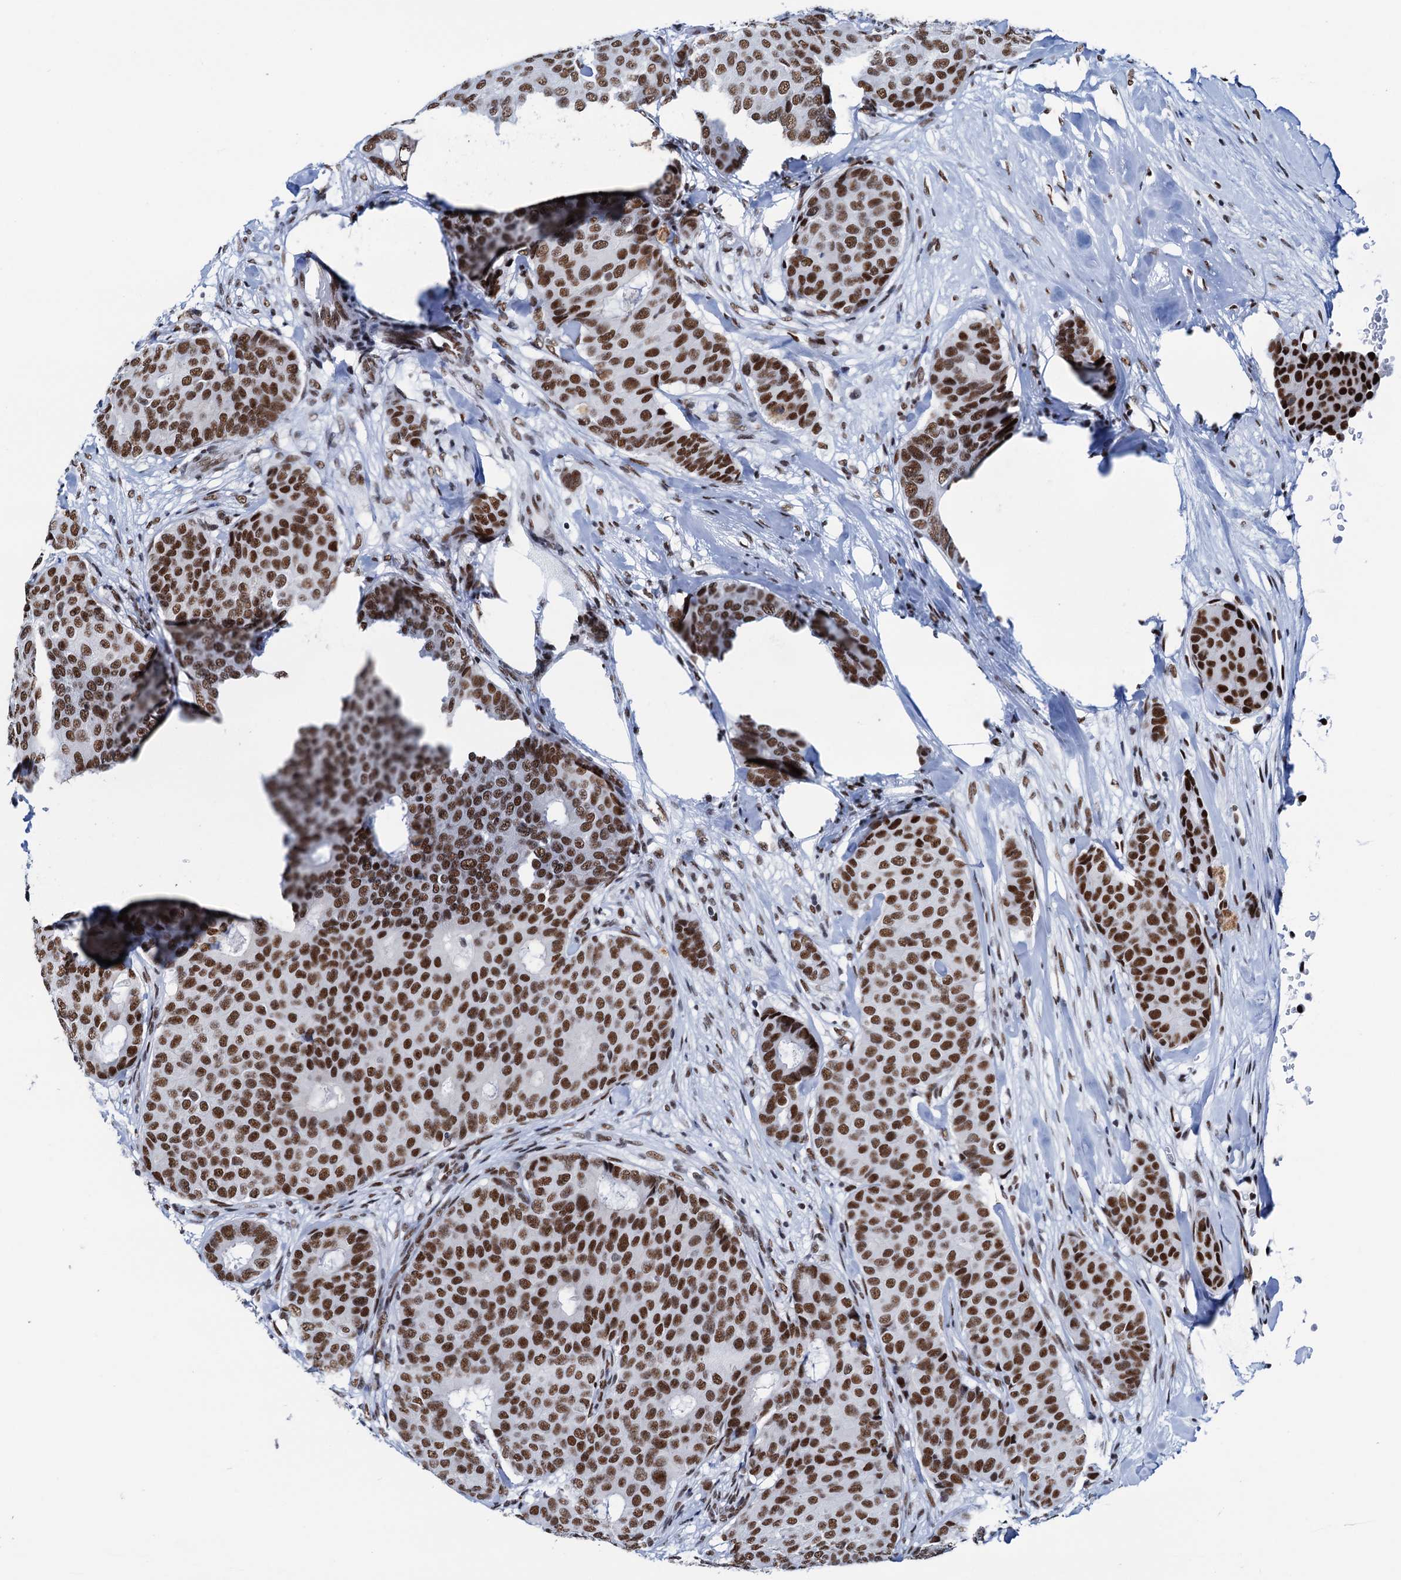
{"staining": {"intensity": "strong", "quantity": ">75%", "location": "nuclear"}, "tissue": "breast cancer", "cell_type": "Tumor cells", "image_type": "cancer", "snomed": [{"axis": "morphology", "description": "Duct carcinoma"}, {"axis": "topography", "description": "Breast"}], "caption": "Immunohistochemical staining of human breast cancer exhibits strong nuclear protein staining in approximately >75% of tumor cells. (brown staining indicates protein expression, while blue staining denotes nuclei).", "gene": "SLTM", "patient": {"sex": "female", "age": 75}}